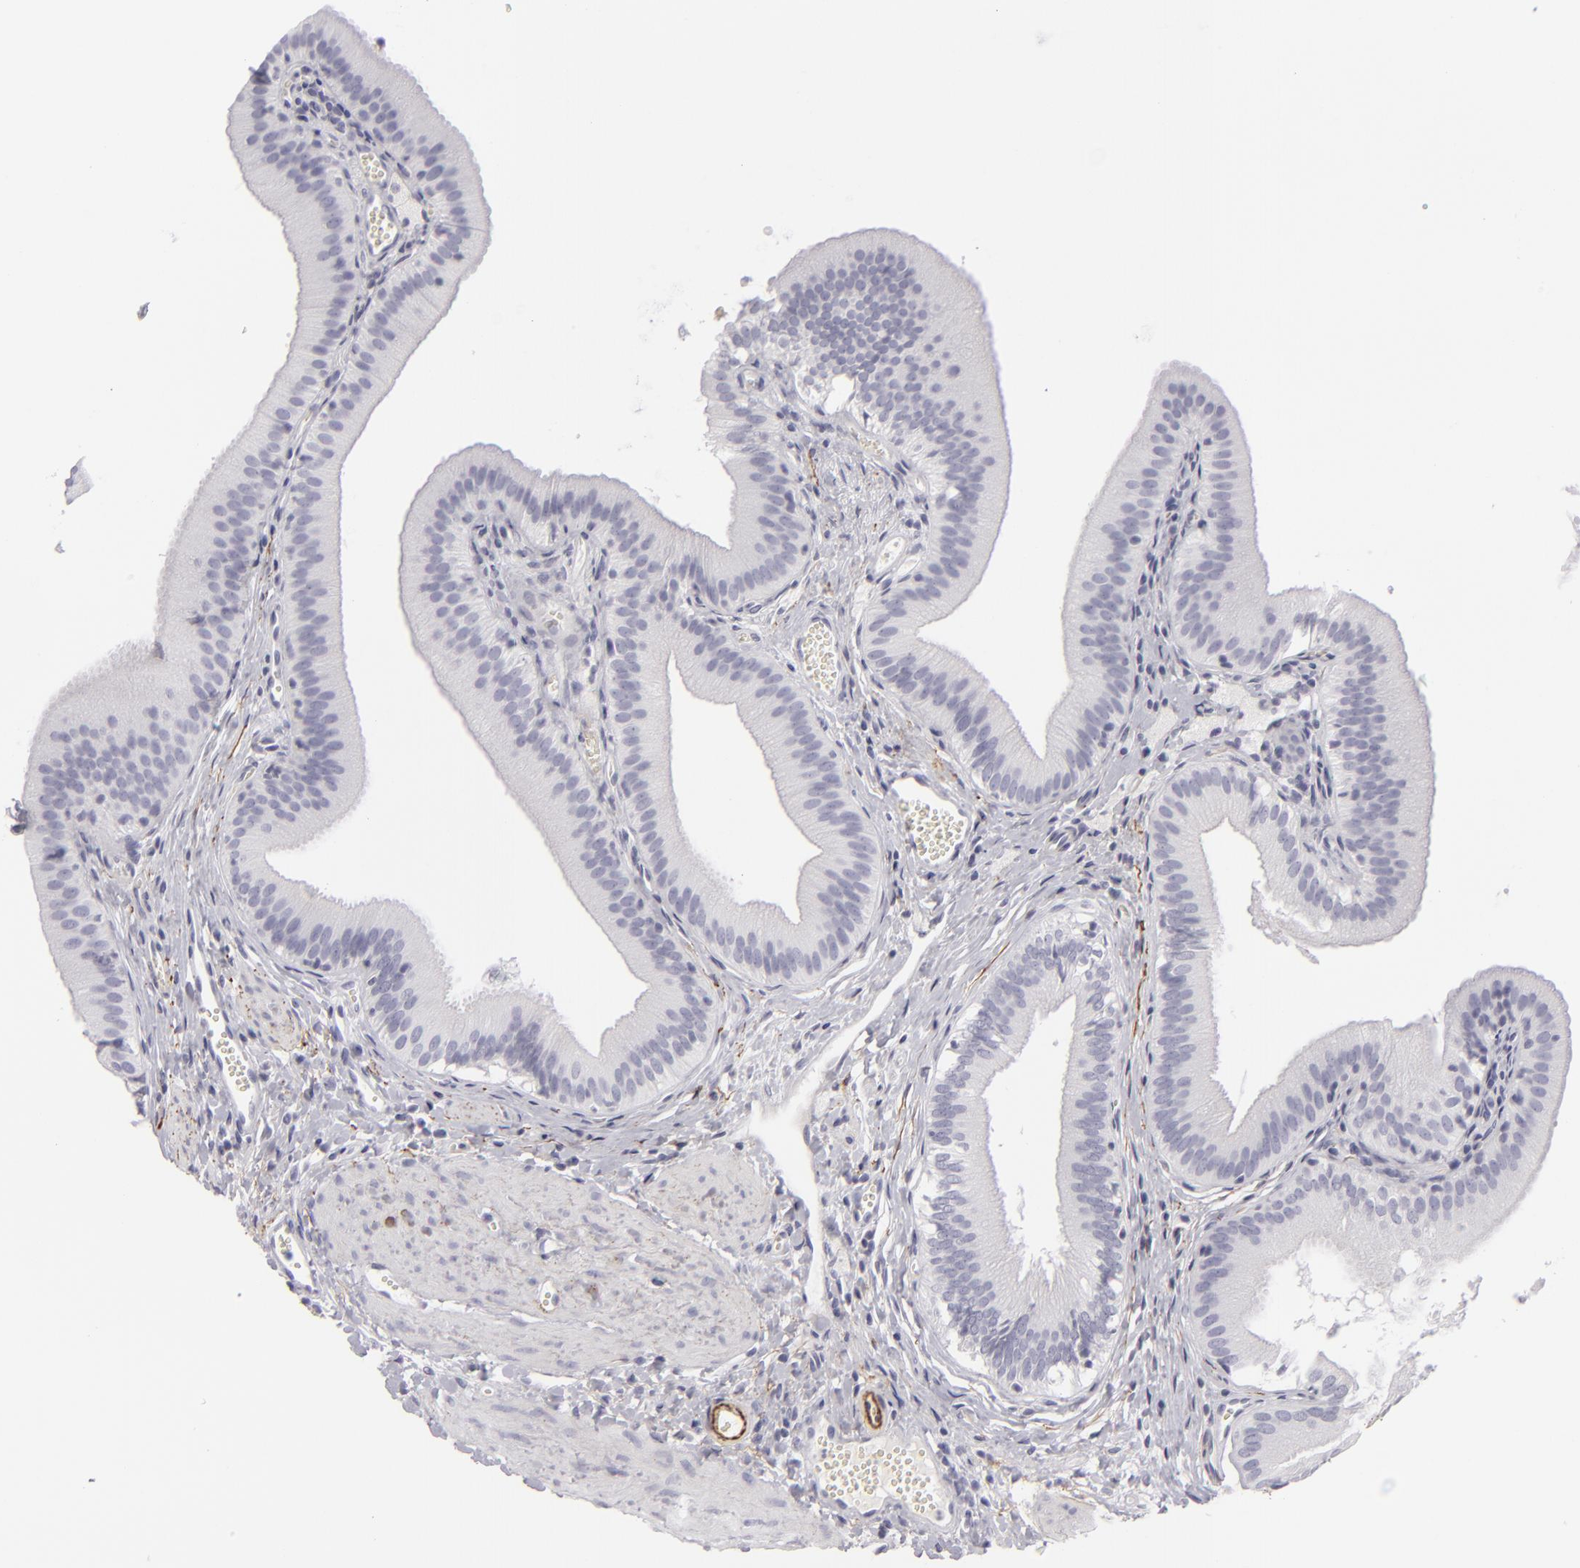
{"staining": {"intensity": "negative", "quantity": "none", "location": "none"}, "tissue": "gallbladder", "cell_type": "Glandular cells", "image_type": "normal", "snomed": [{"axis": "morphology", "description": "Normal tissue, NOS"}, {"axis": "topography", "description": "Gallbladder"}], "caption": "IHC image of unremarkable gallbladder: gallbladder stained with DAB (3,3'-diaminobenzidine) demonstrates no significant protein staining in glandular cells. (Stains: DAB (3,3'-diaminobenzidine) IHC with hematoxylin counter stain, Microscopy: brightfield microscopy at high magnification).", "gene": "C9", "patient": {"sex": "female", "age": 24}}